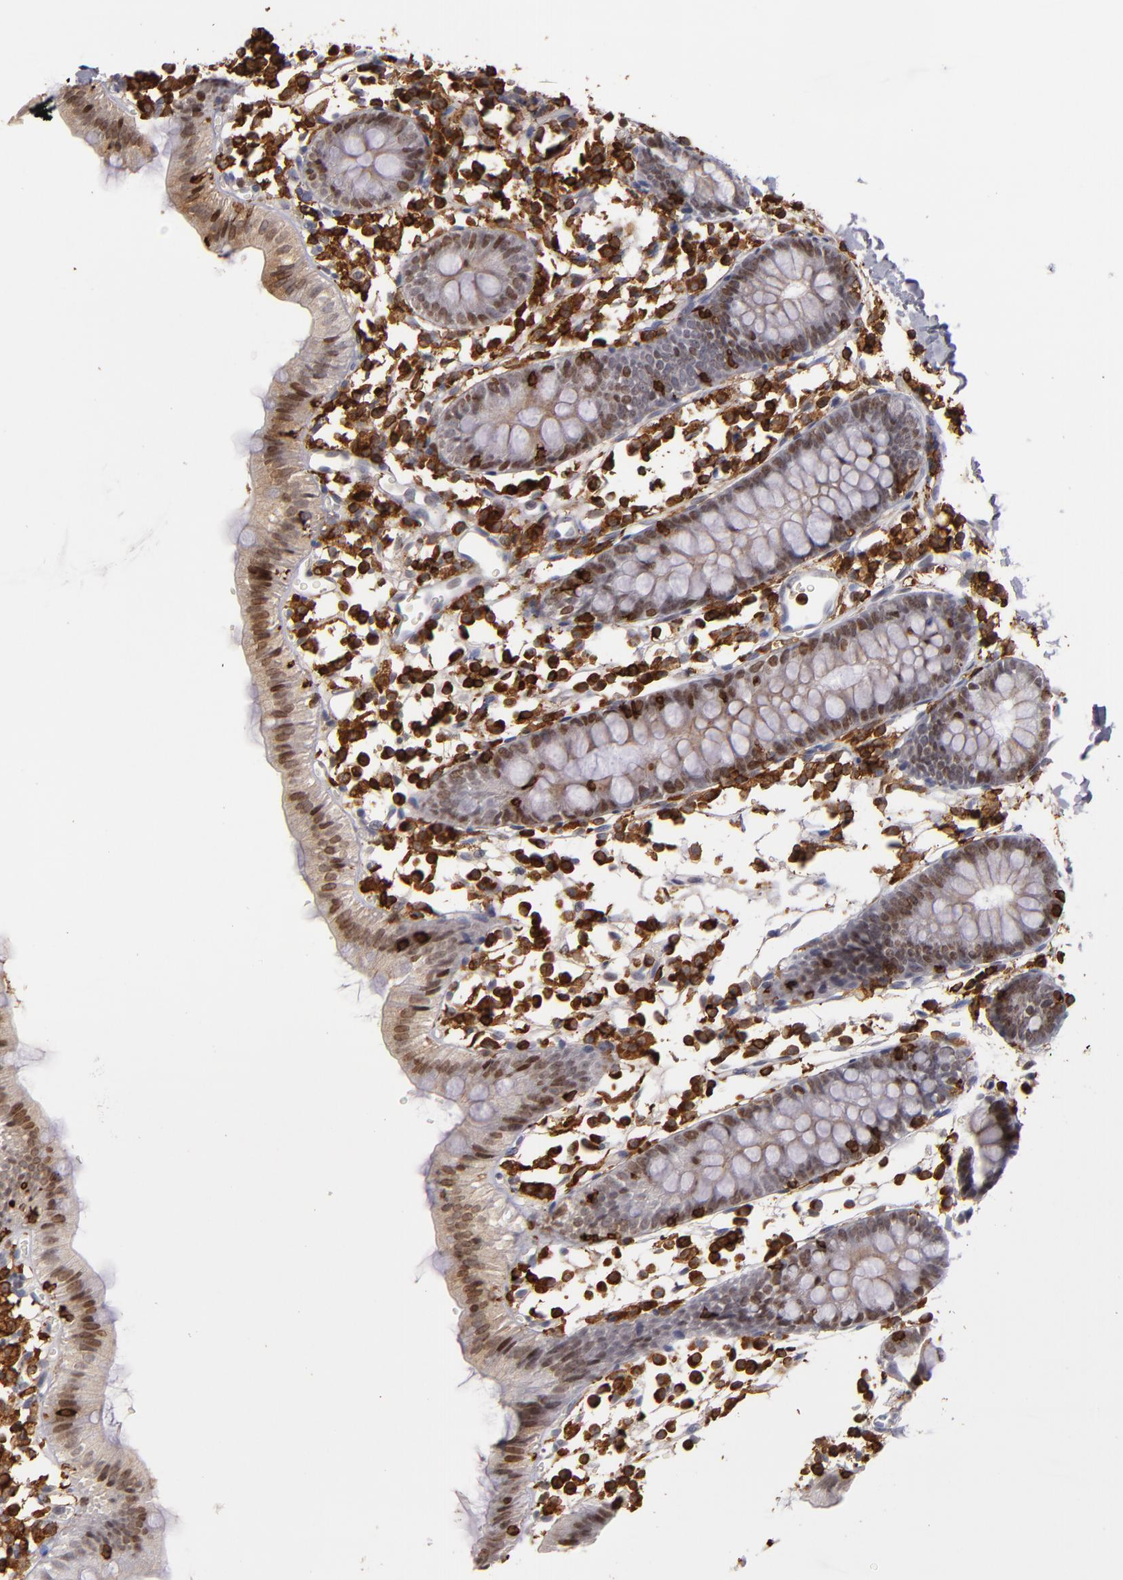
{"staining": {"intensity": "negative", "quantity": "none", "location": "none"}, "tissue": "colon", "cell_type": "Endothelial cells", "image_type": "normal", "snomed": [{"axis": "morphology", "description": "Normal tissue, NOS"}, {"axis": "topography", "description": "Colon"}], "caption": "The micrograph displays no significant expression in endothelial cells of colon.", "gene": "WAS", "patient": {"sex": "male", "age": 14}}